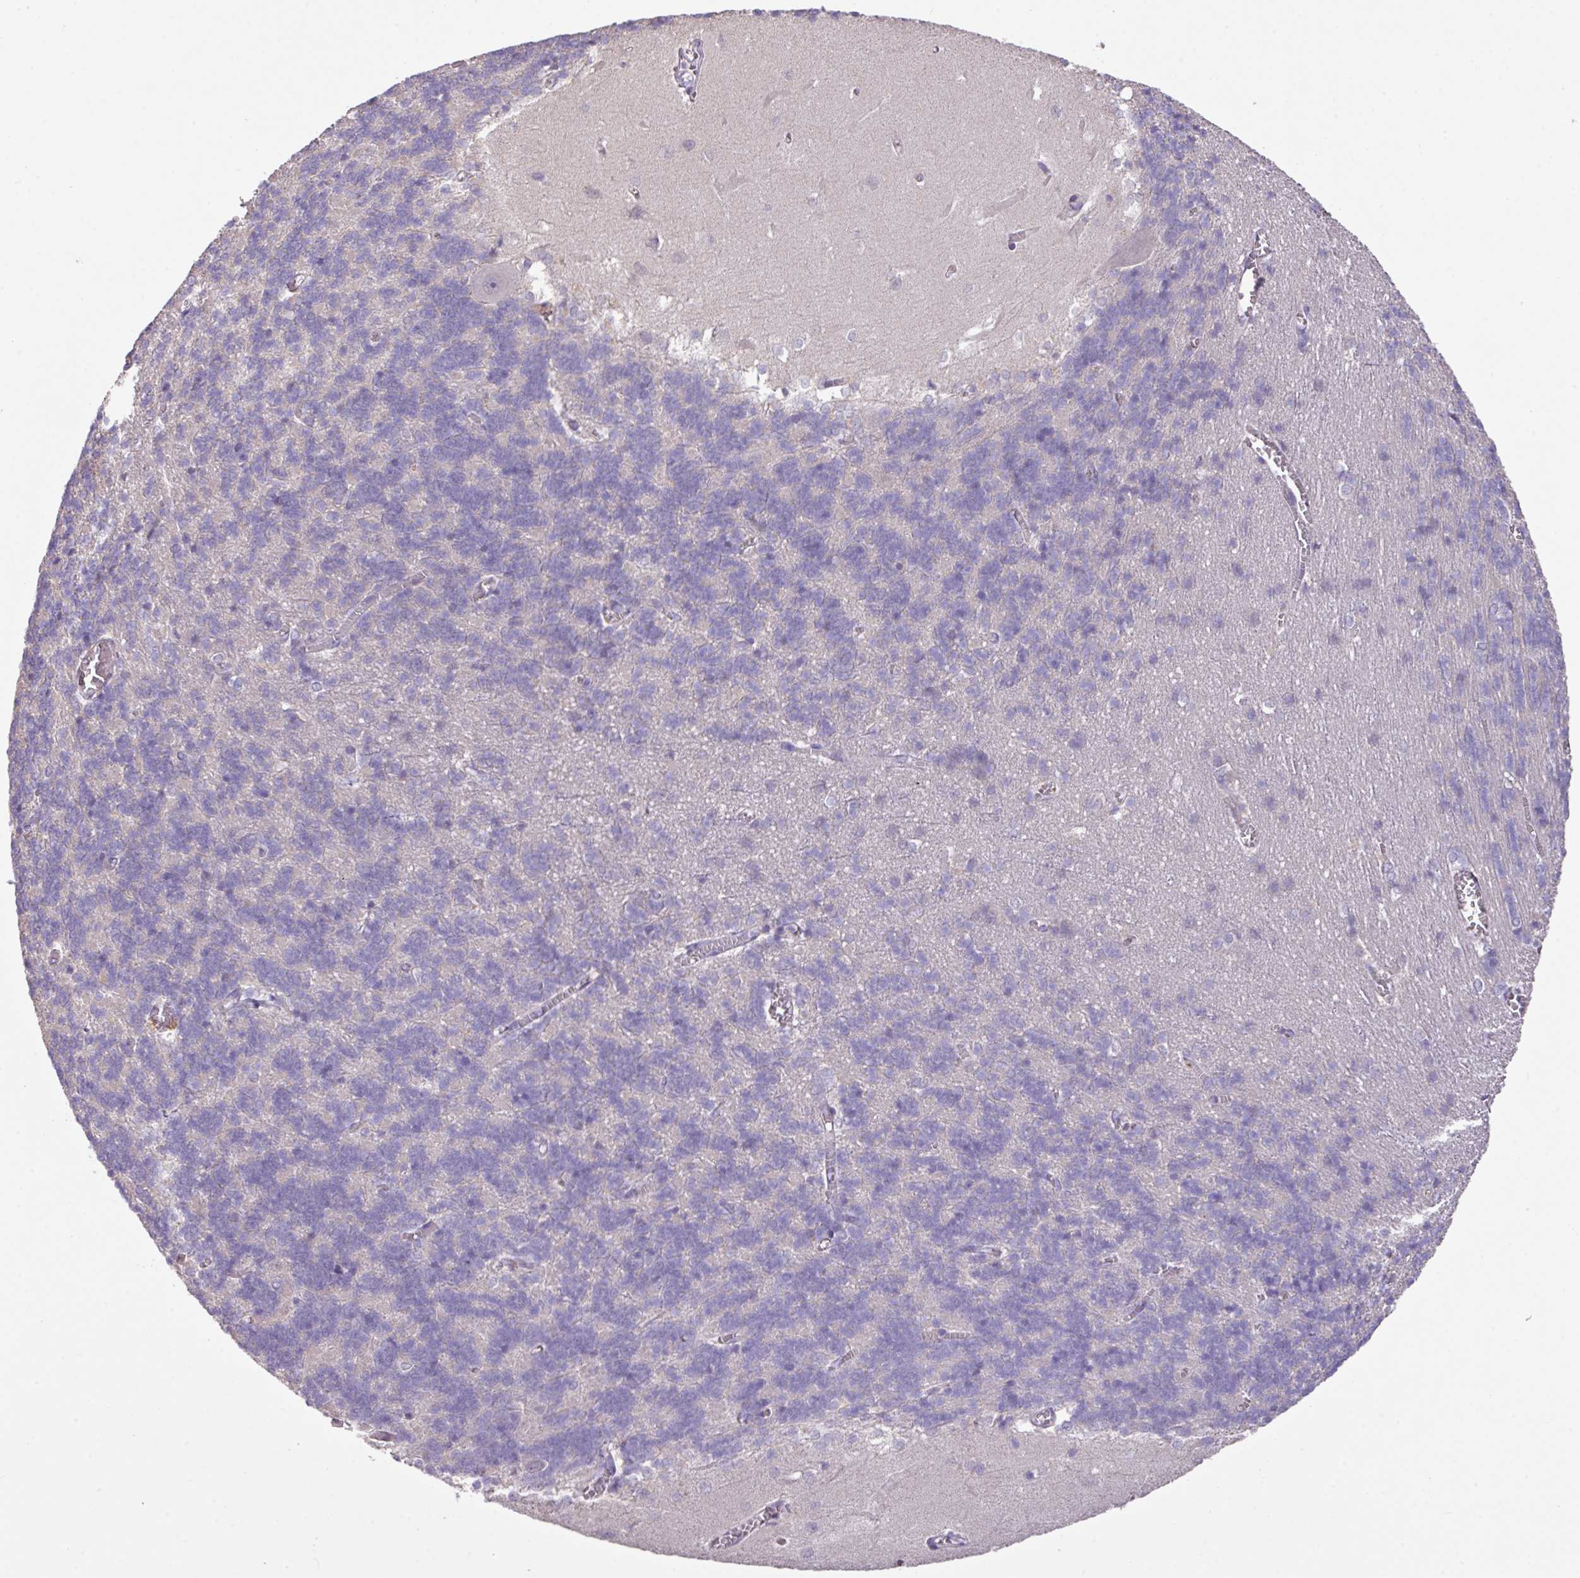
{"staining": {"intensity": "negative", "quantity": "none", "location": "none"}, "tissue": "cerebellum", "cell_type": "Cells in granular layer", "image_type": "normal", "snomed": [{"axis": "morphology", "description": "Normal tissue, NOS"}, {"axis": "topography", "description": "Cerebellum"}], "caption": "A micrograph of cerebellum stained for a protein exhibits no brown staining in cells in granular layer. Nuclei are stained in blue.", "gene": "PRADC1", "patient": {"sex": "male", "age": 37}}